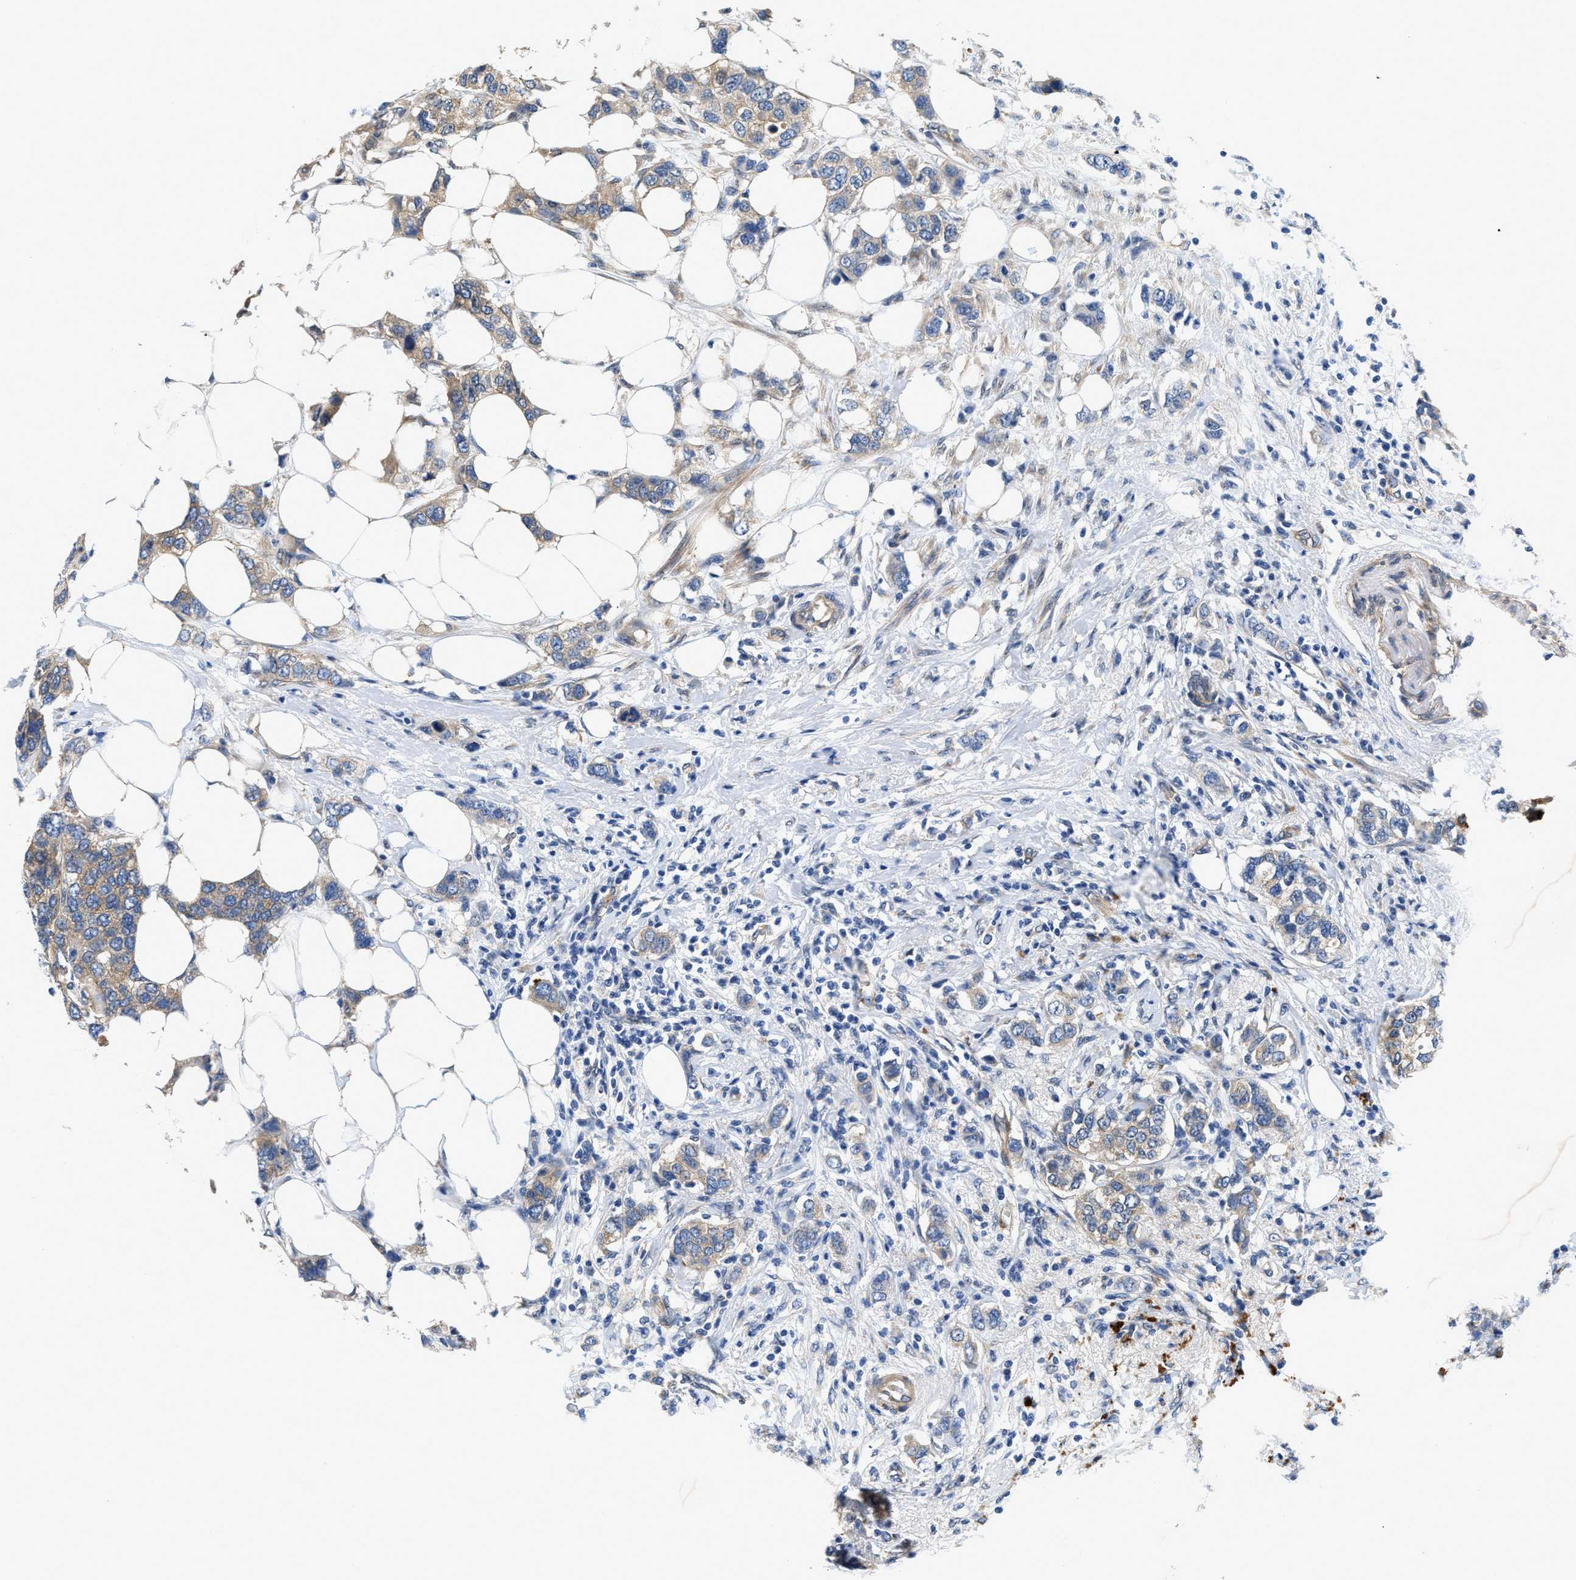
{"staining": {"intensity": "weak", "quantity": "25%-75%", "location": "cytoplasmic/membranous"}, "tissue": "breast cancer", "cell_type": "Tumor cells", "image_type": "cancer", "snomed": [{"axis": "morphology", "description": "Duct carcinoma"}, {"axis": "topography", "description": "Breast"}], "caption": "Immunohistochemical staining of breast infiltrating ductal carcinoma exhibits low levels of weak cytoplasmic/membranous positivity in about 25%-75% of tumor cells.", "gene": "RAPH1", "patient": {"sex": "female", "age": 50}}